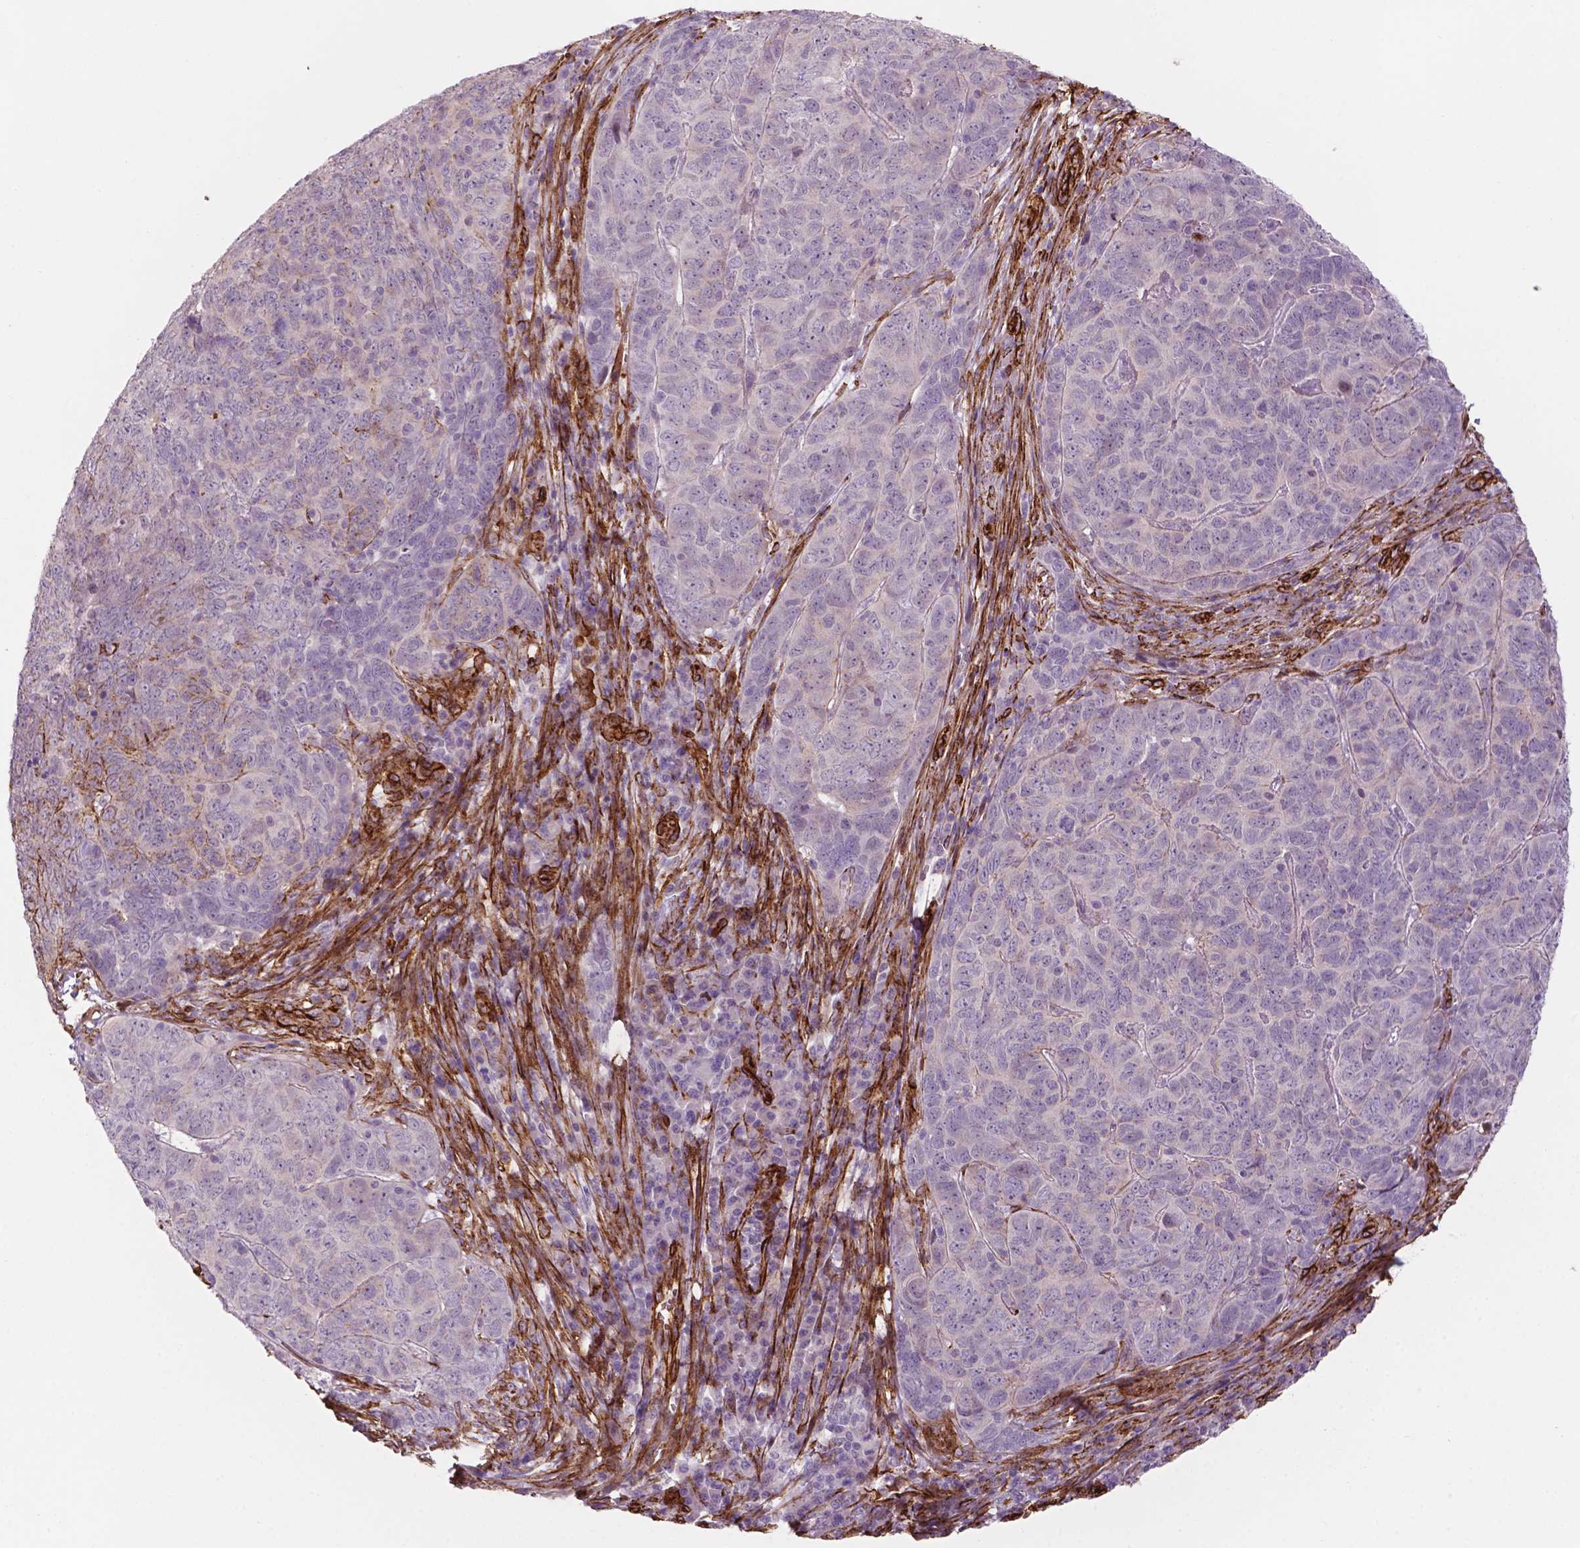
{"staining": {"intensity": "negative", "quantity": "none", "location": "none"}, "tissue": "skin cancer", "cell_type": "Tumor cells", "image_type": "cancer", "snomed": [{"axis": "morphology", "description": "Squamous cell carcinoma, NOS"}, {"axis": "topography", "description": "Skin"}, {"axis": "topography", "description": "Anal"}], "caption": "Image shows no significant protein staining in tumor cells of skin cancer (squamous cell carcinoma).", "gene": "EGFL8", "patient": {"sex": "female", "age": 51}}